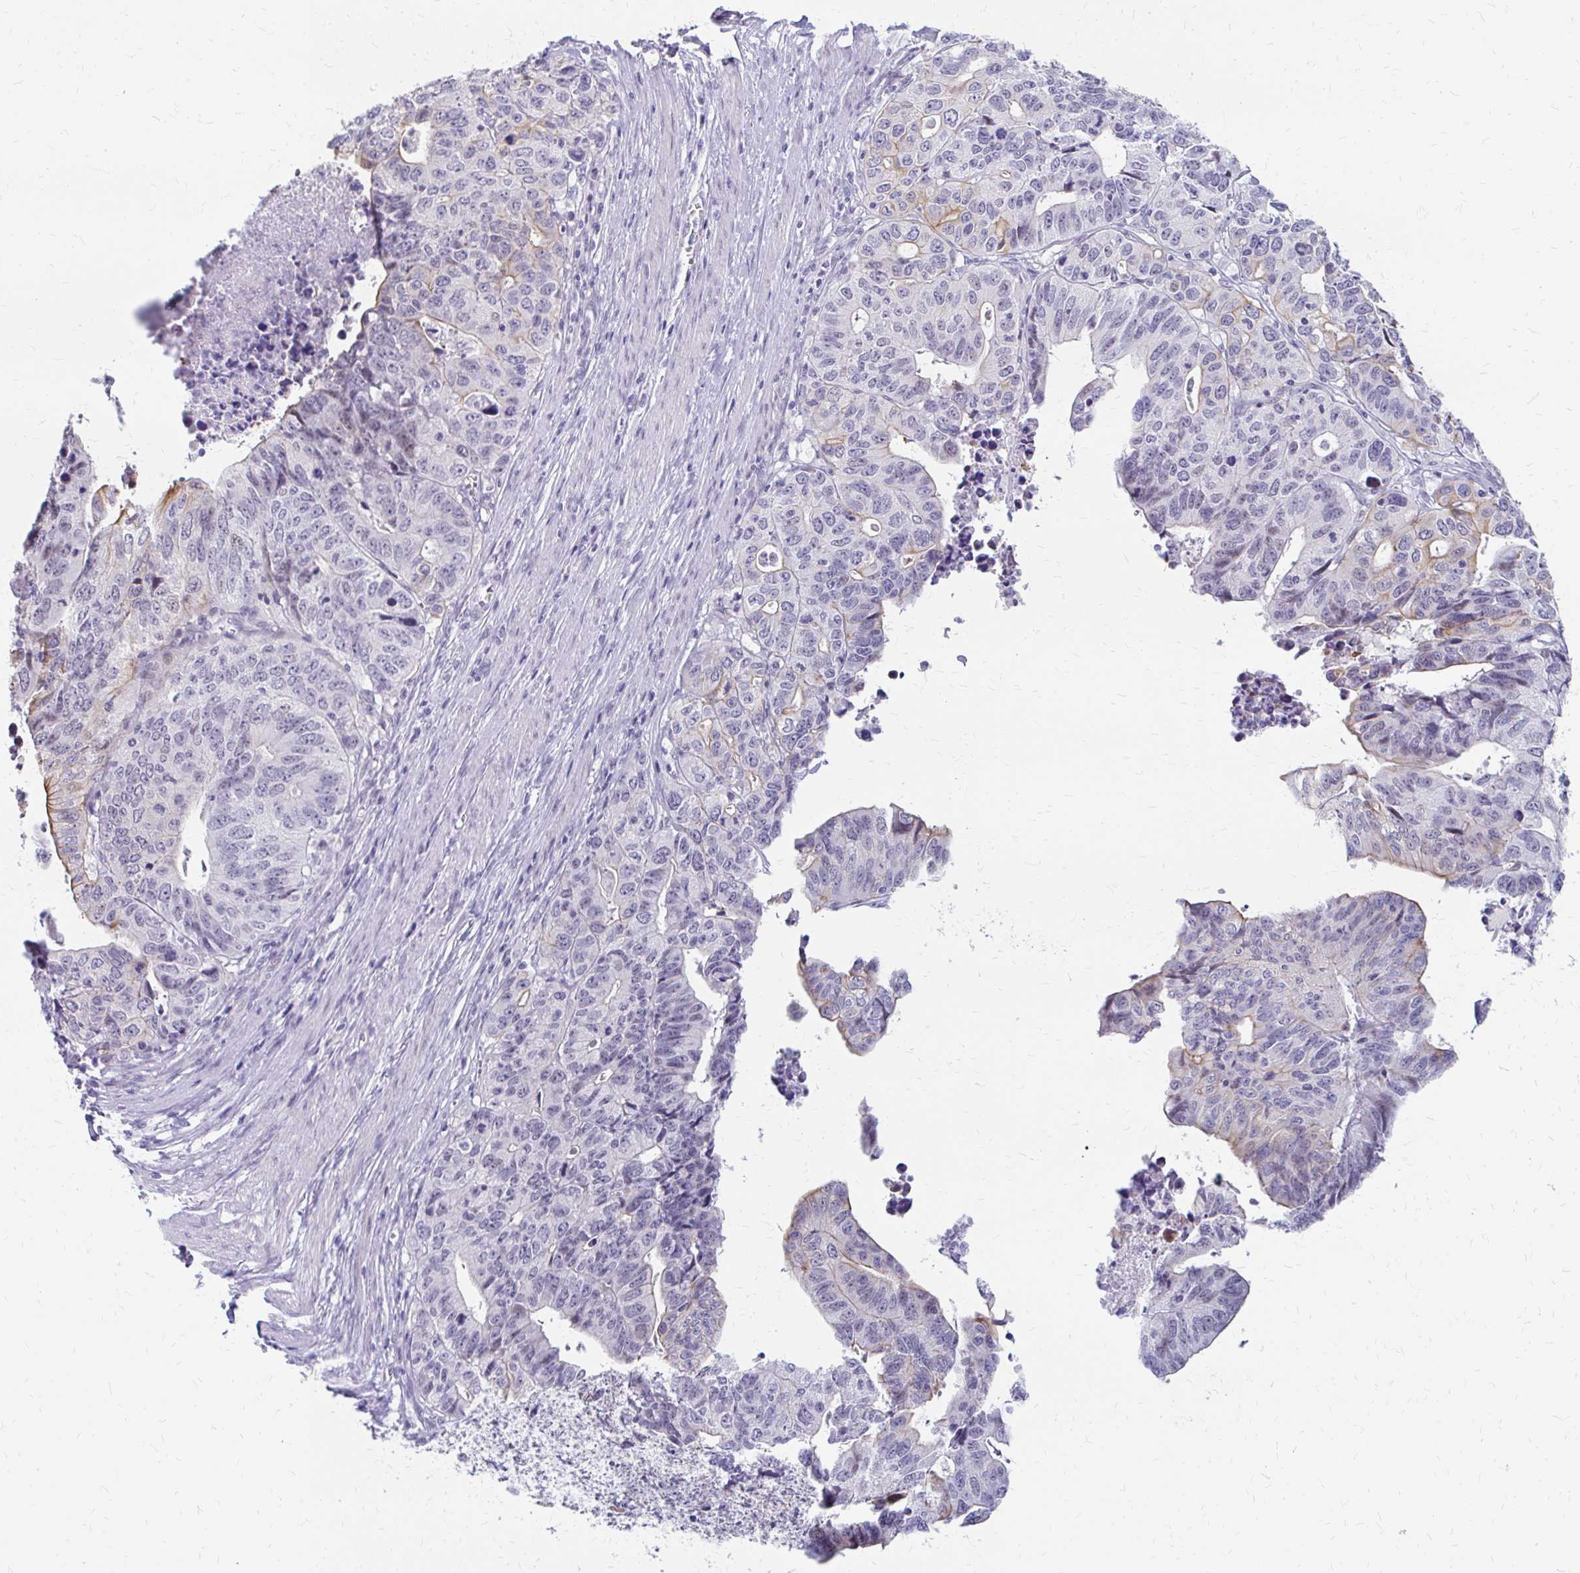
{"staining": {"intensity": "weak", "quantity": "<25%", "location": "cytoplasmic/membranous"}, "tissue": "stomach cancer", "cell_type": "Tumor cells", "image_type": "cancer", "snomed": [{"axis": "morphology", "description": "Adenocarcinoma, NOS"}, {"axis": "topography", "description": "Stomach, upper"}], "caption": "IHC histopathology image of human stomach cancer (adenocarcinoma) stained for a protein (brown), which shows no expression in tumor cells.", "gene": "RGS16", "patient": {"sex": "female", "age": 67}}